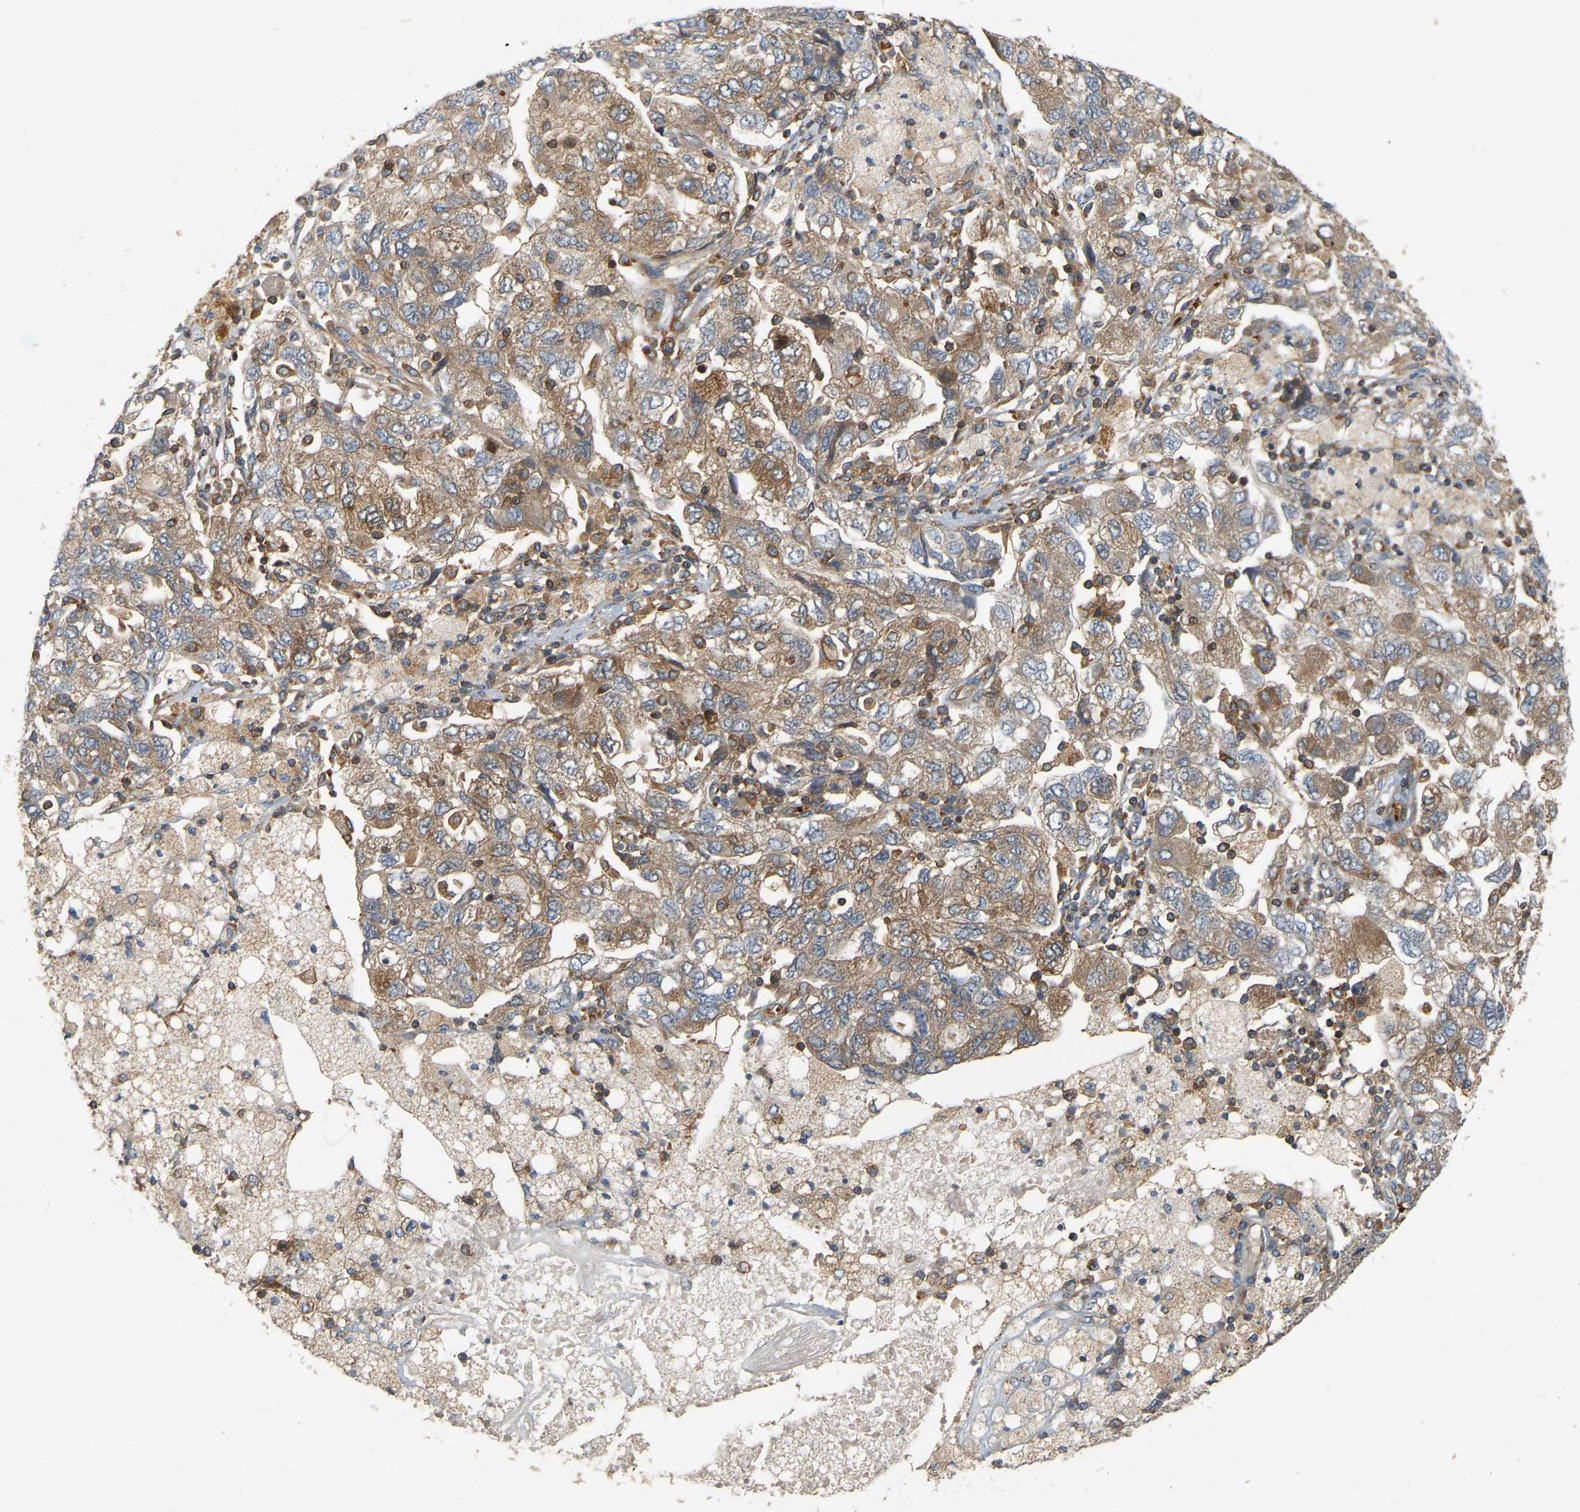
{"staining": {"intensity": "moderate", "quantity": ">75%", "location": "cytoplasmic/membranous"}, "tissue": "ovarian cancer", "cell_type": "Tumor cells", "image_type": "cancer", "snomed": [{"axis": "morphology", "description": "Carcinoma, NOS"}, {"axis": "morphology", "description": "Cystadenocarcinoma, serous, NOS"}, {"axis": "topography", "description": "Ovary"}], "caption": "Ovarian cancer stained with a brown dye displays moderate cytoplasmic/membranous positive staining in about >75% of tumor cells.", "gene": "AKAP13", "patient": {"sex": "female", "age": 69}}